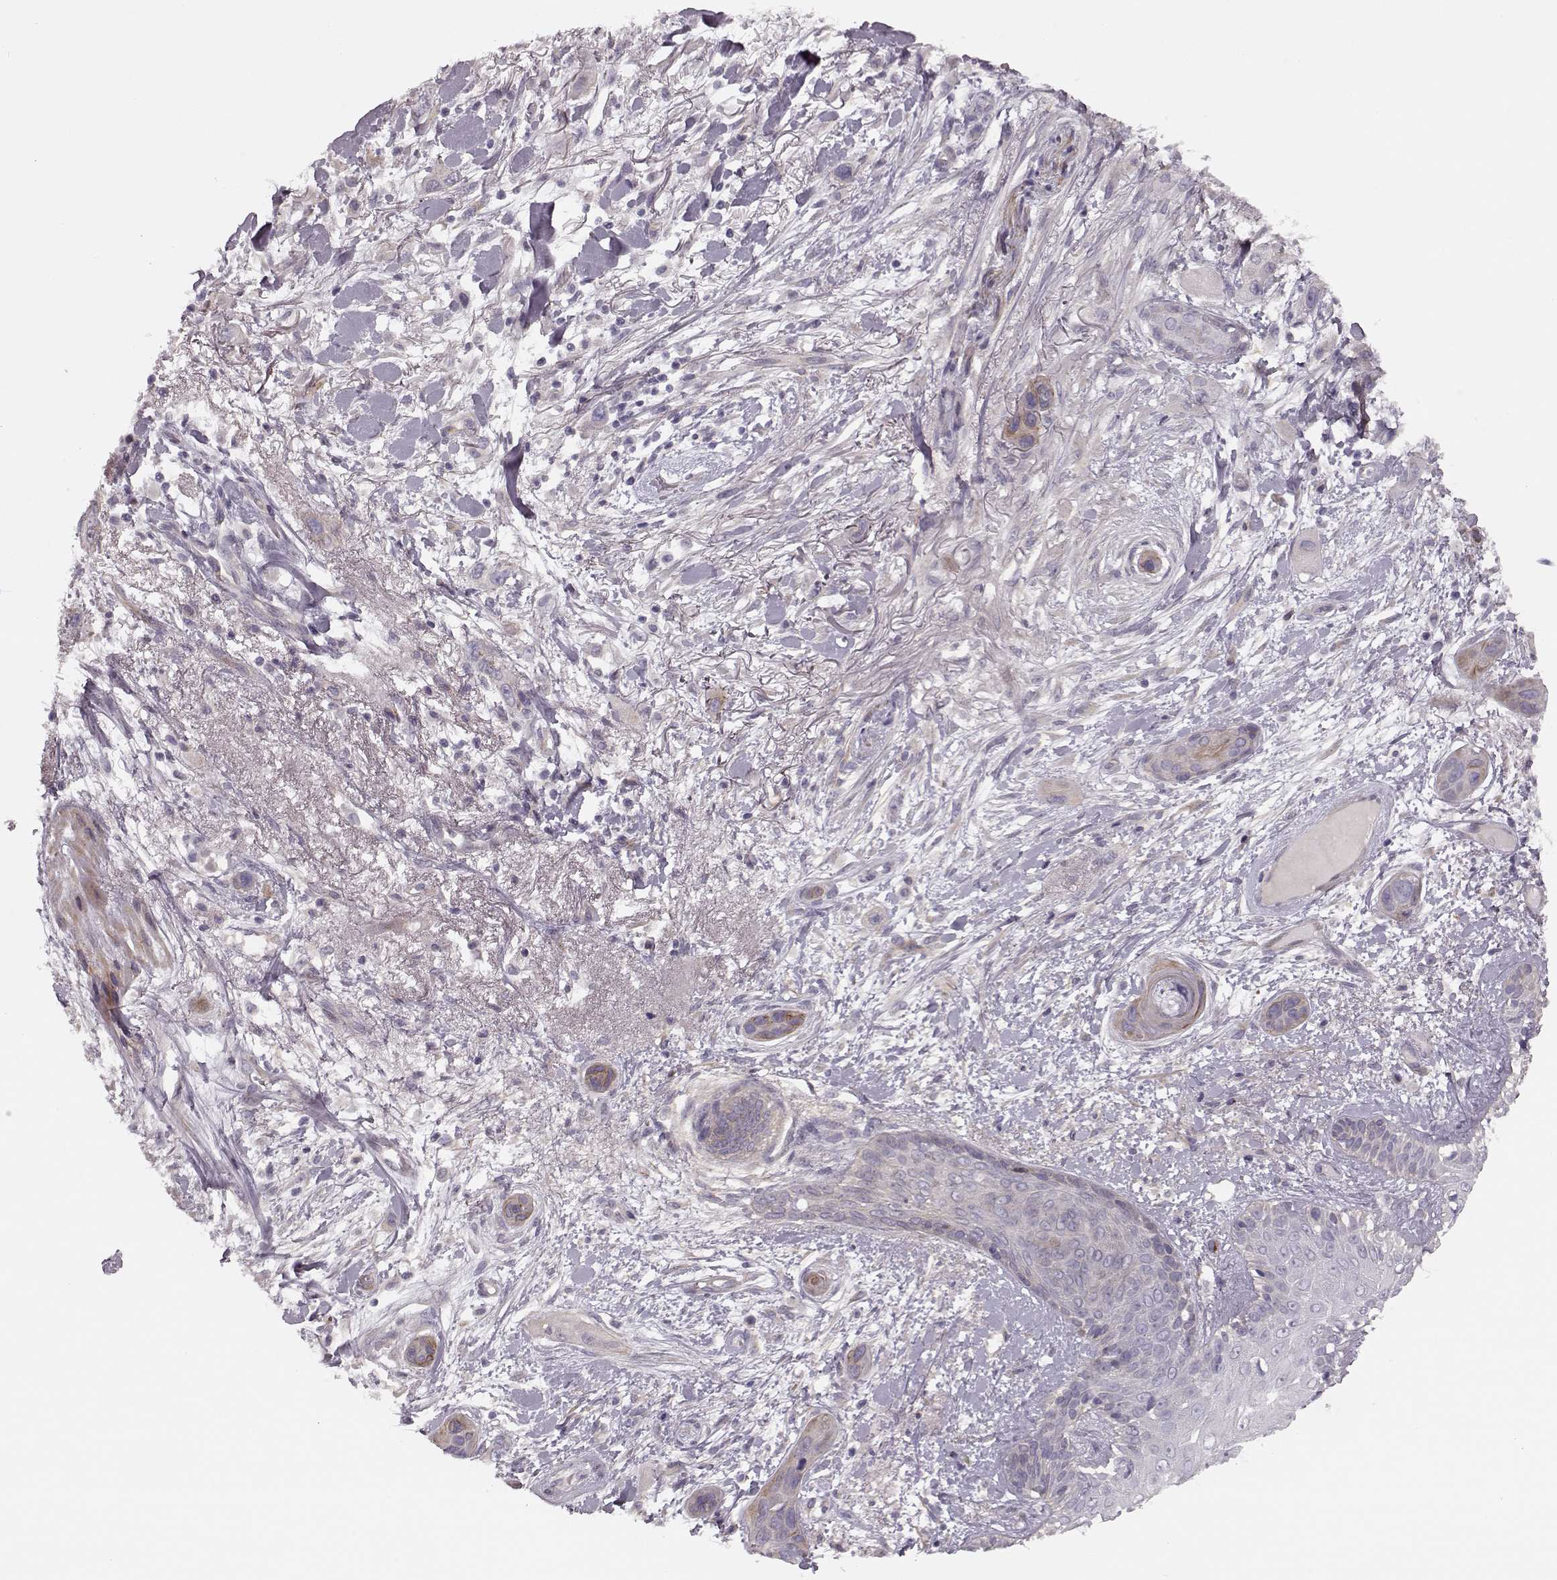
{"staining": {"intensity": "negative", "quantity": "none", "location": "none"}, "tissue": "skin cancer", "cell_type": "Tumor cells", "image_type": "cancer", "snomed": [{"axis": "morphology", "description": "Squamous cell carcinoma, NOS"}, {"axis": "topography", "description": "Skin"}], "caption": "This histopathology image is of skin cancer stained with IHC to label a protein in brown with the nuclei are counter-stained blue. There is no staining in tumor cells. (Brightfield microscopy of DAB (3,3'-diaminobenzidine) IHC at high magnification).", "gene": "MTR", "patient": {"sex": "male", "age": 79}}